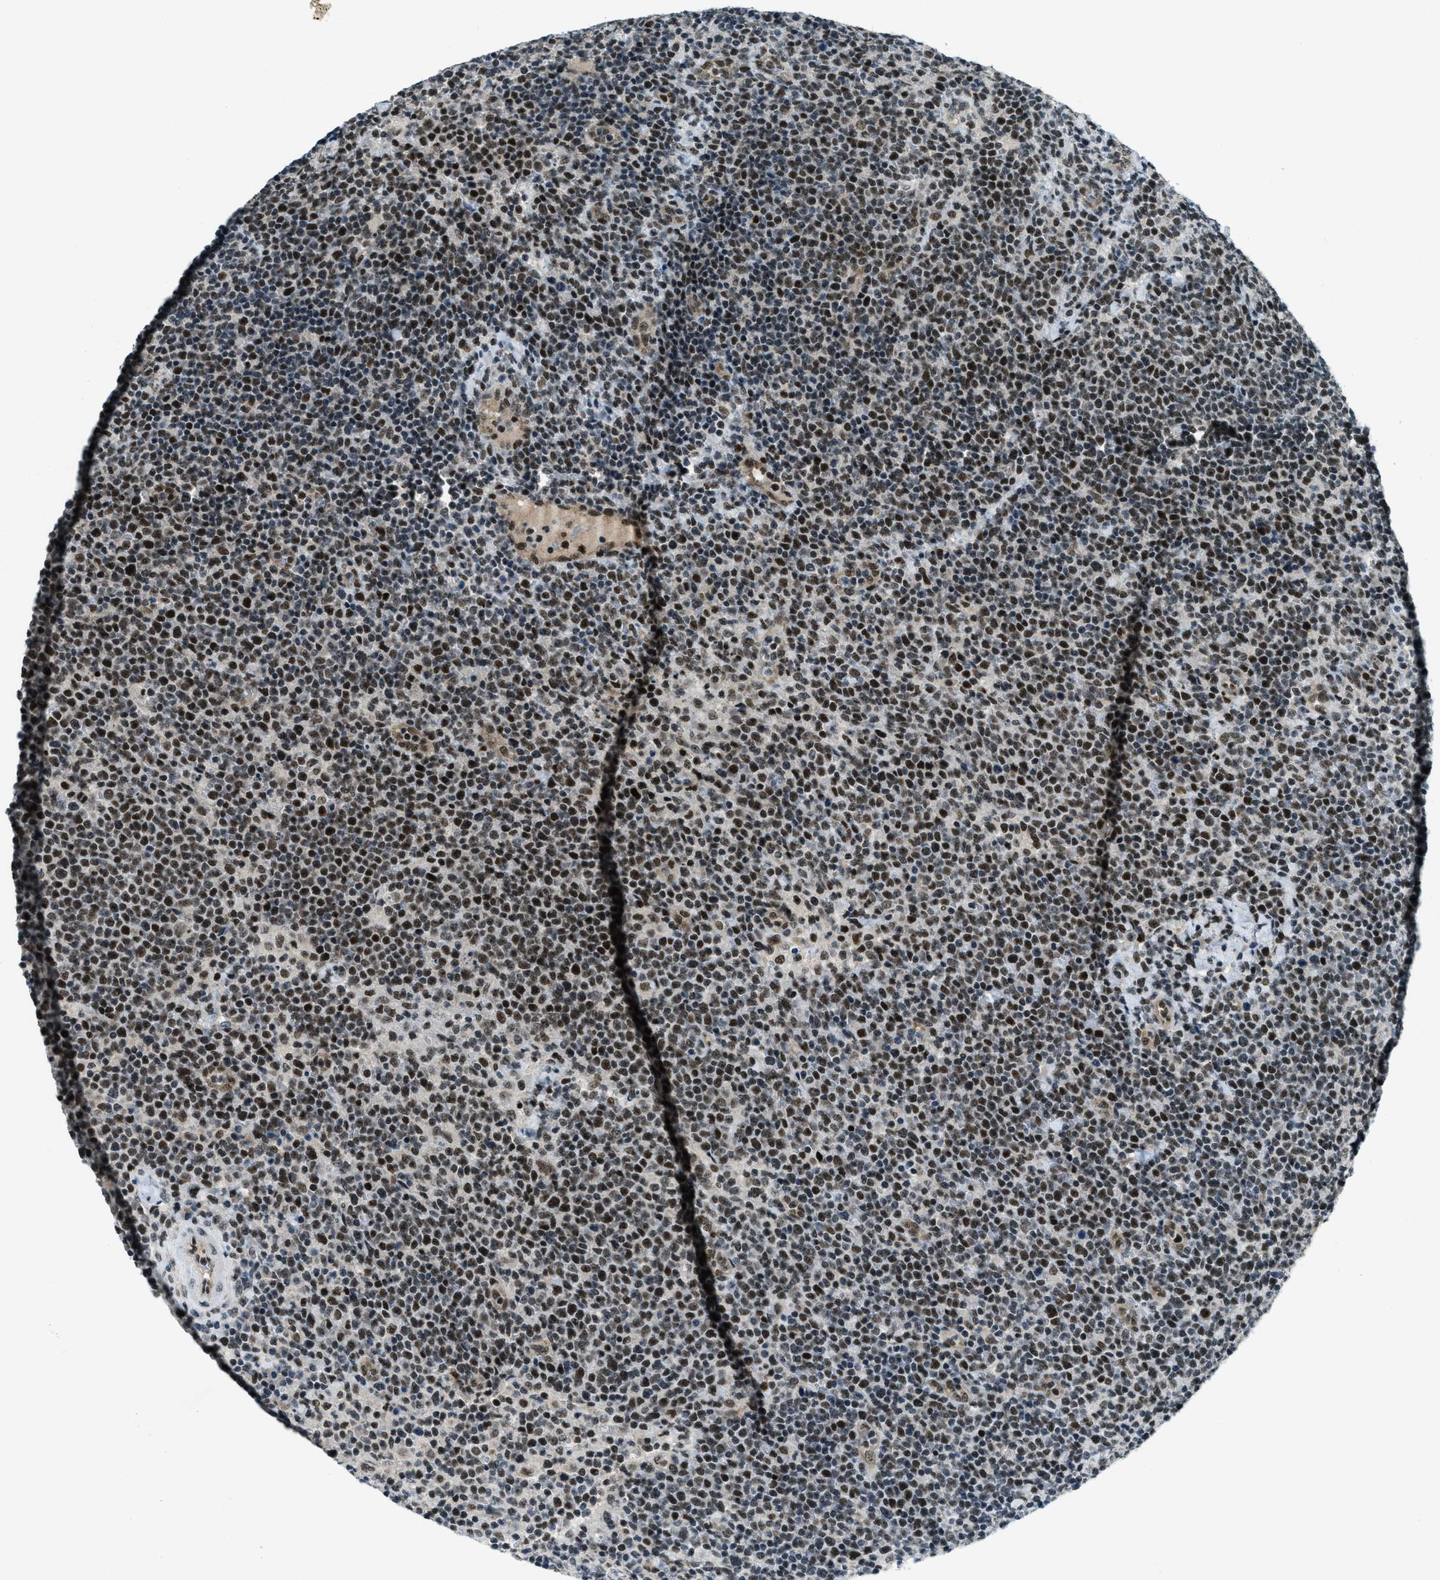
{"staining": {"intensity": "moderate", "quantity": ">75%", "location": "nuclear"}, "tissue": "lymphoma", "cell_type": "Tumor cells", "image_type": "cancer", "snomed": [{"axis": "morphology", "description": "Malignant lymphoma, non-Hodgkin's type, High grade"}, {"axis": "topography", "description": "Lymph node"}], "caption": "Immunohistochemical staining of malignant lymphoma, non-Hodgkin's type (high-grade) demonstrates medium levels of moderate nuclear positivity in approximately >75% of tumor cells.", "gene": "KLF6", "patient": {"sex": "male", "age": 61}}